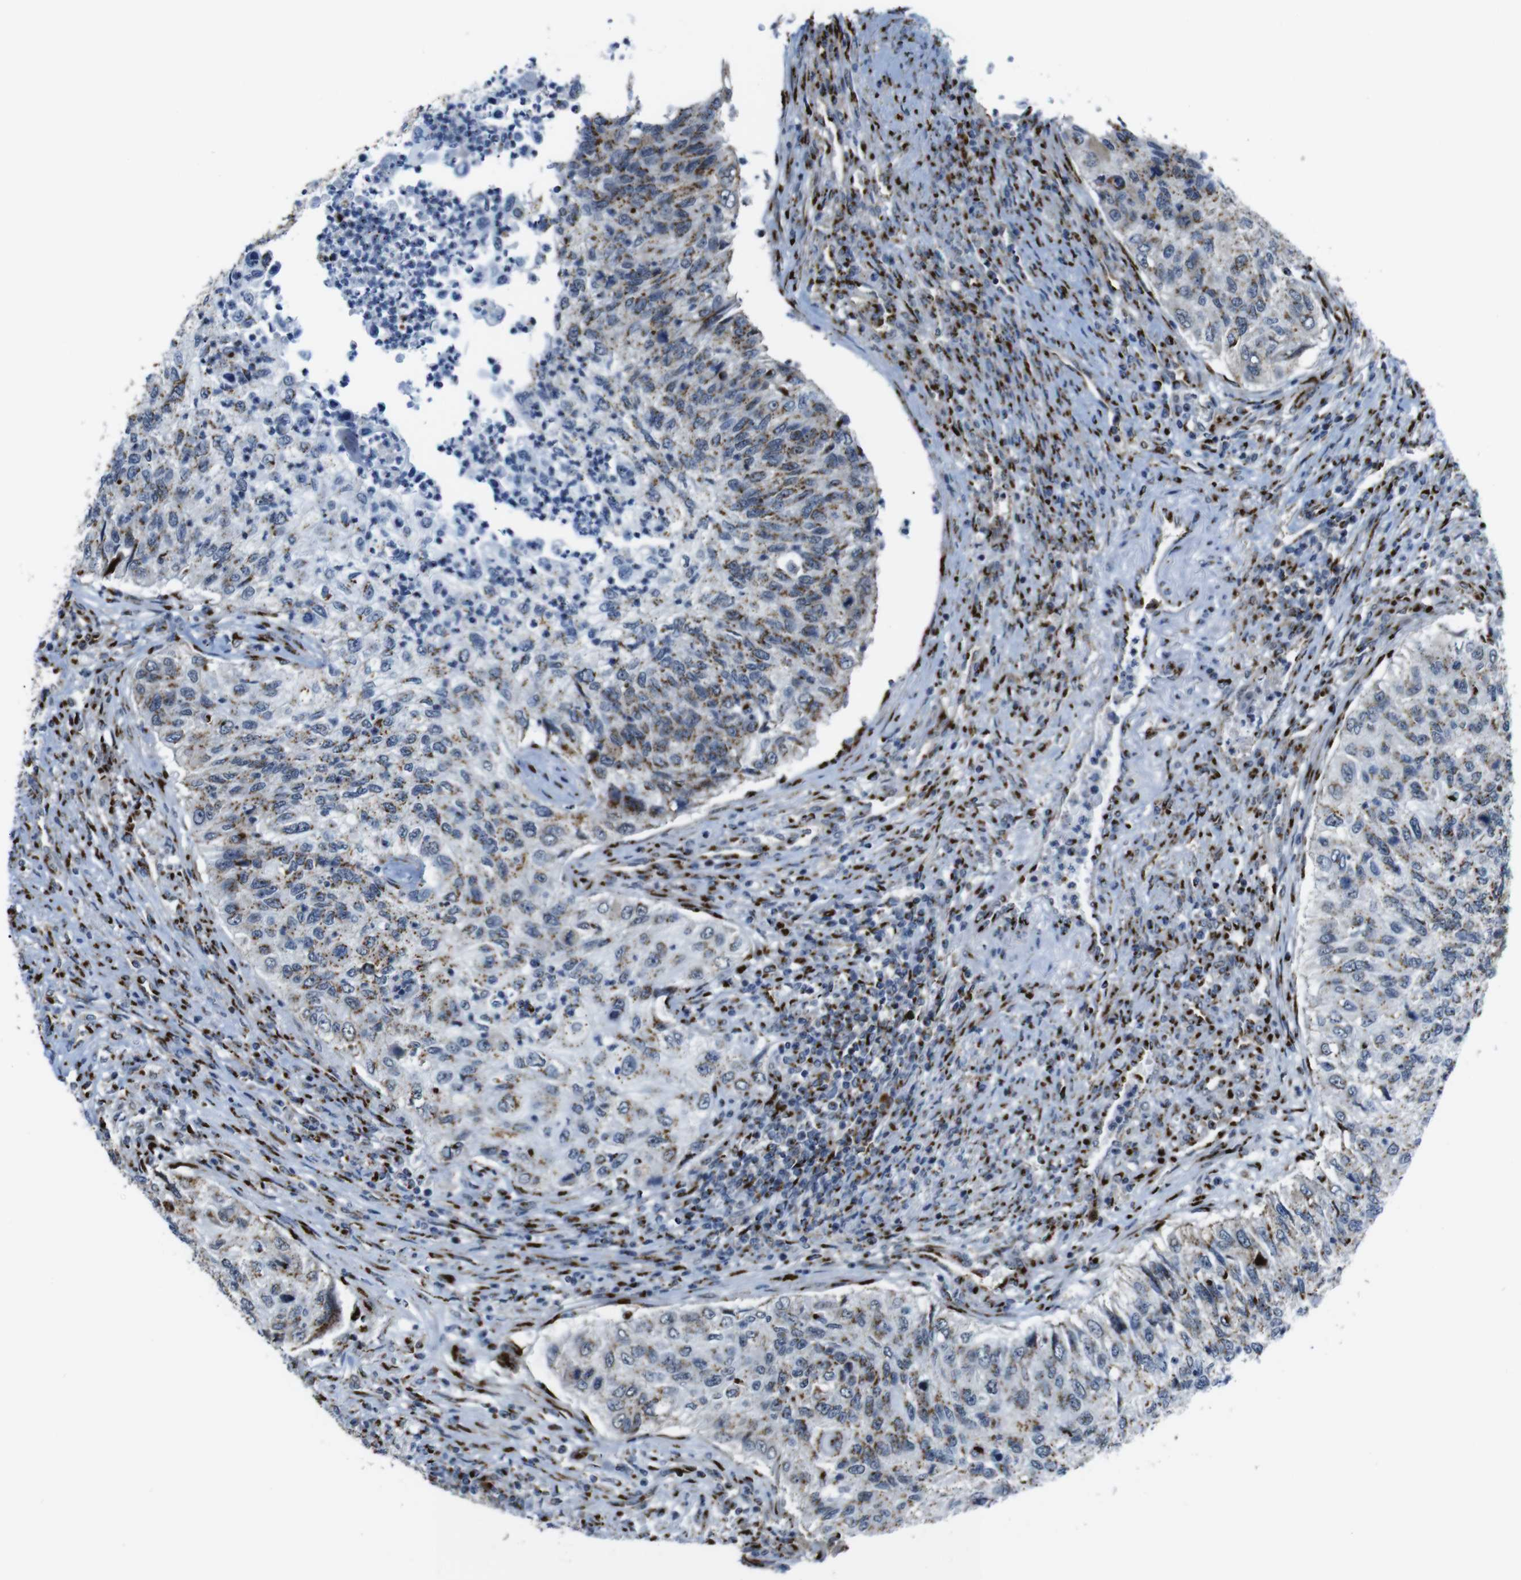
{"staining": {"intensity": "weak", "quantity": "25%-75%", "location": "cytoplasmic/membranous"}, "tissue": "urothelial cancer", "cell_type": "Tumor cells", "image_type": "cancer", "snomed": [{"axis": "morphology", "description": "Urothelial carcinoma, High grade"}, {"axis": "topography", "description": "Urinary bladder"}], "caption": "Weak cytoplasmic/membranous protein expression is present in about 25%-75% of tumor cells in urothelial cancer. Immunohistochemistry (ihc) stains the protein in brown and the nuclei are stained blue.", "gene": "TGOLN2", "patient": {"sex": "female", "age": 60}}